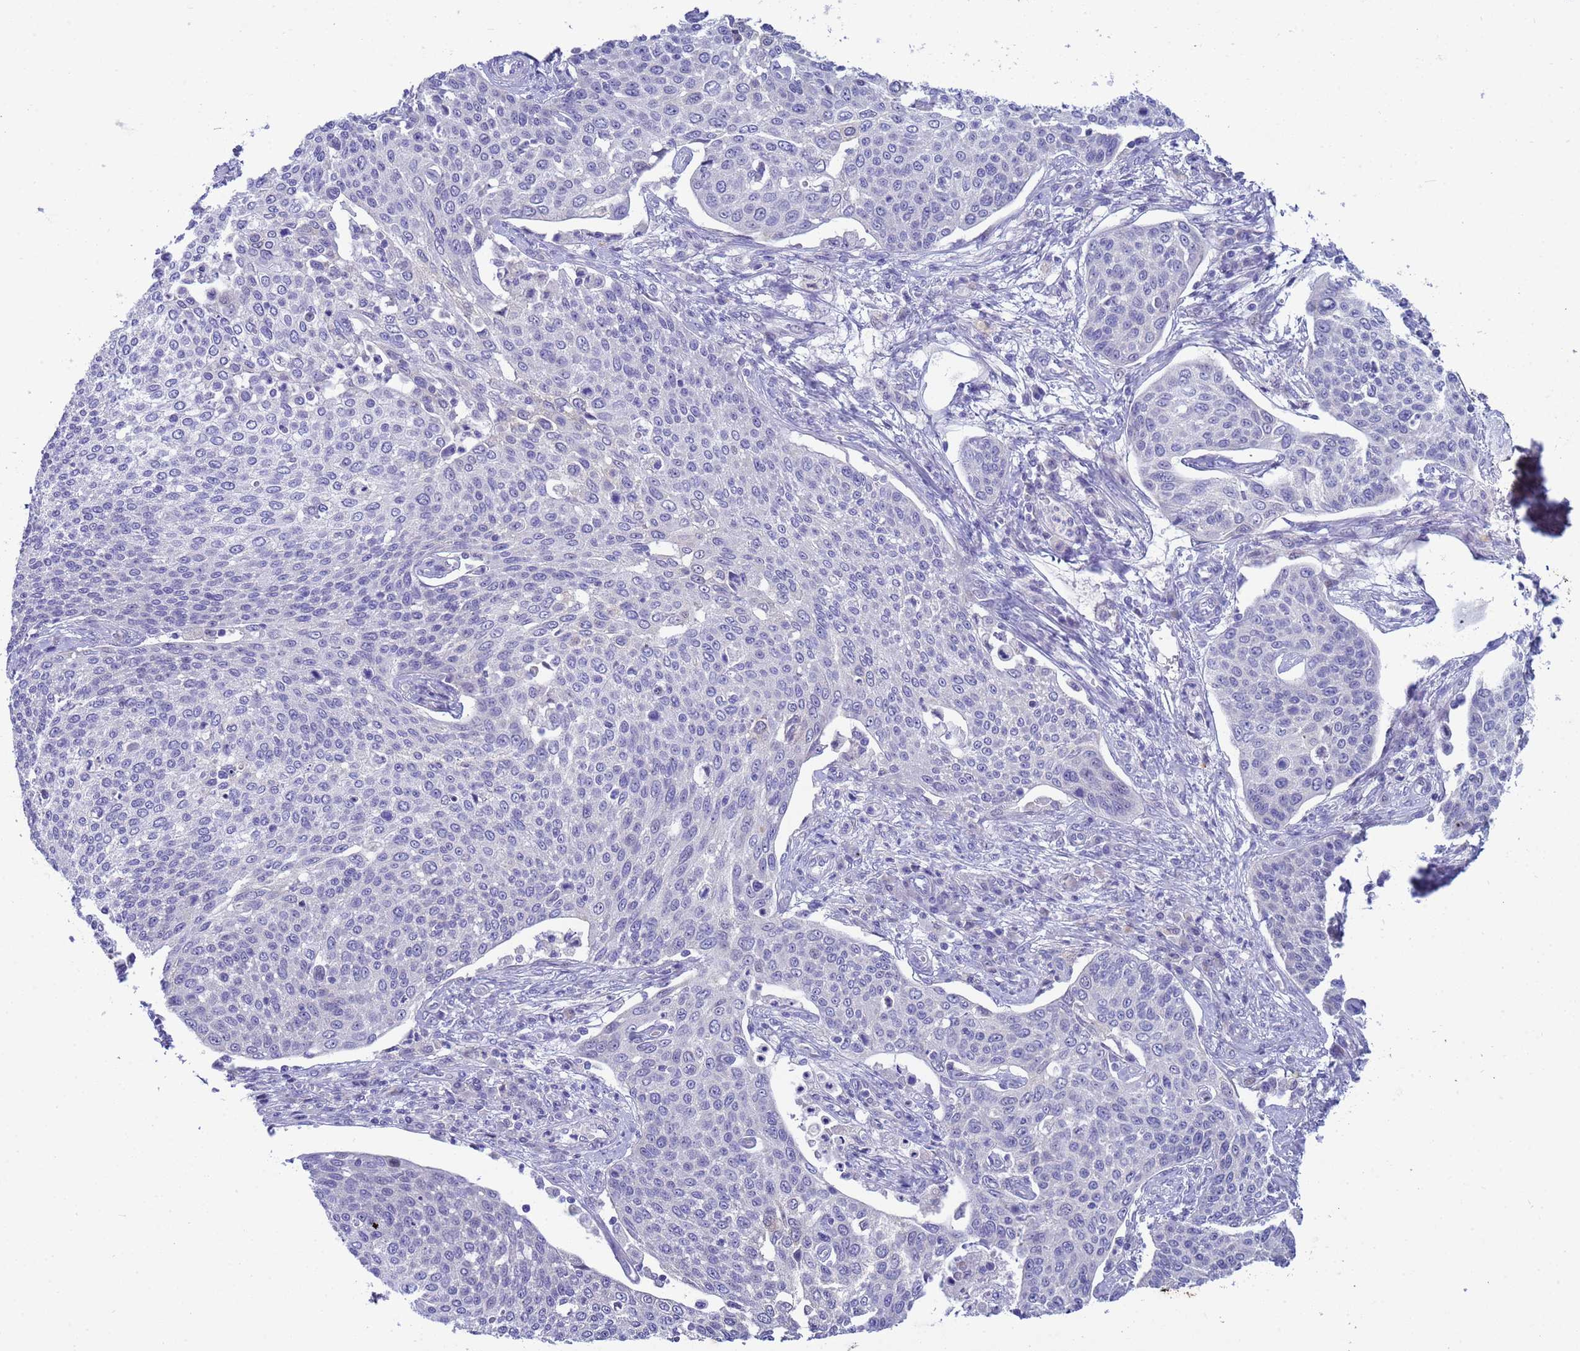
{"staining": {"intensity": "negative", "quantity": "none", "location": "none"}, "tissue": "cervical cancer", "cell_type": "Tumor cells", "image_type": "cancer", "snomed": [{"axis": "morphology", "description": "Squamous cell carcinoma, NOS"}, {"axis": "topography", "description": "Cervix"}], "caption": "Human cervical cancer (squamous cell carcinoma) stained for a protein using immunohistochemistry displays no staining in tumor cells.", "gene": "LRATD1", "patient": {"sex": "female", "age": 34}}